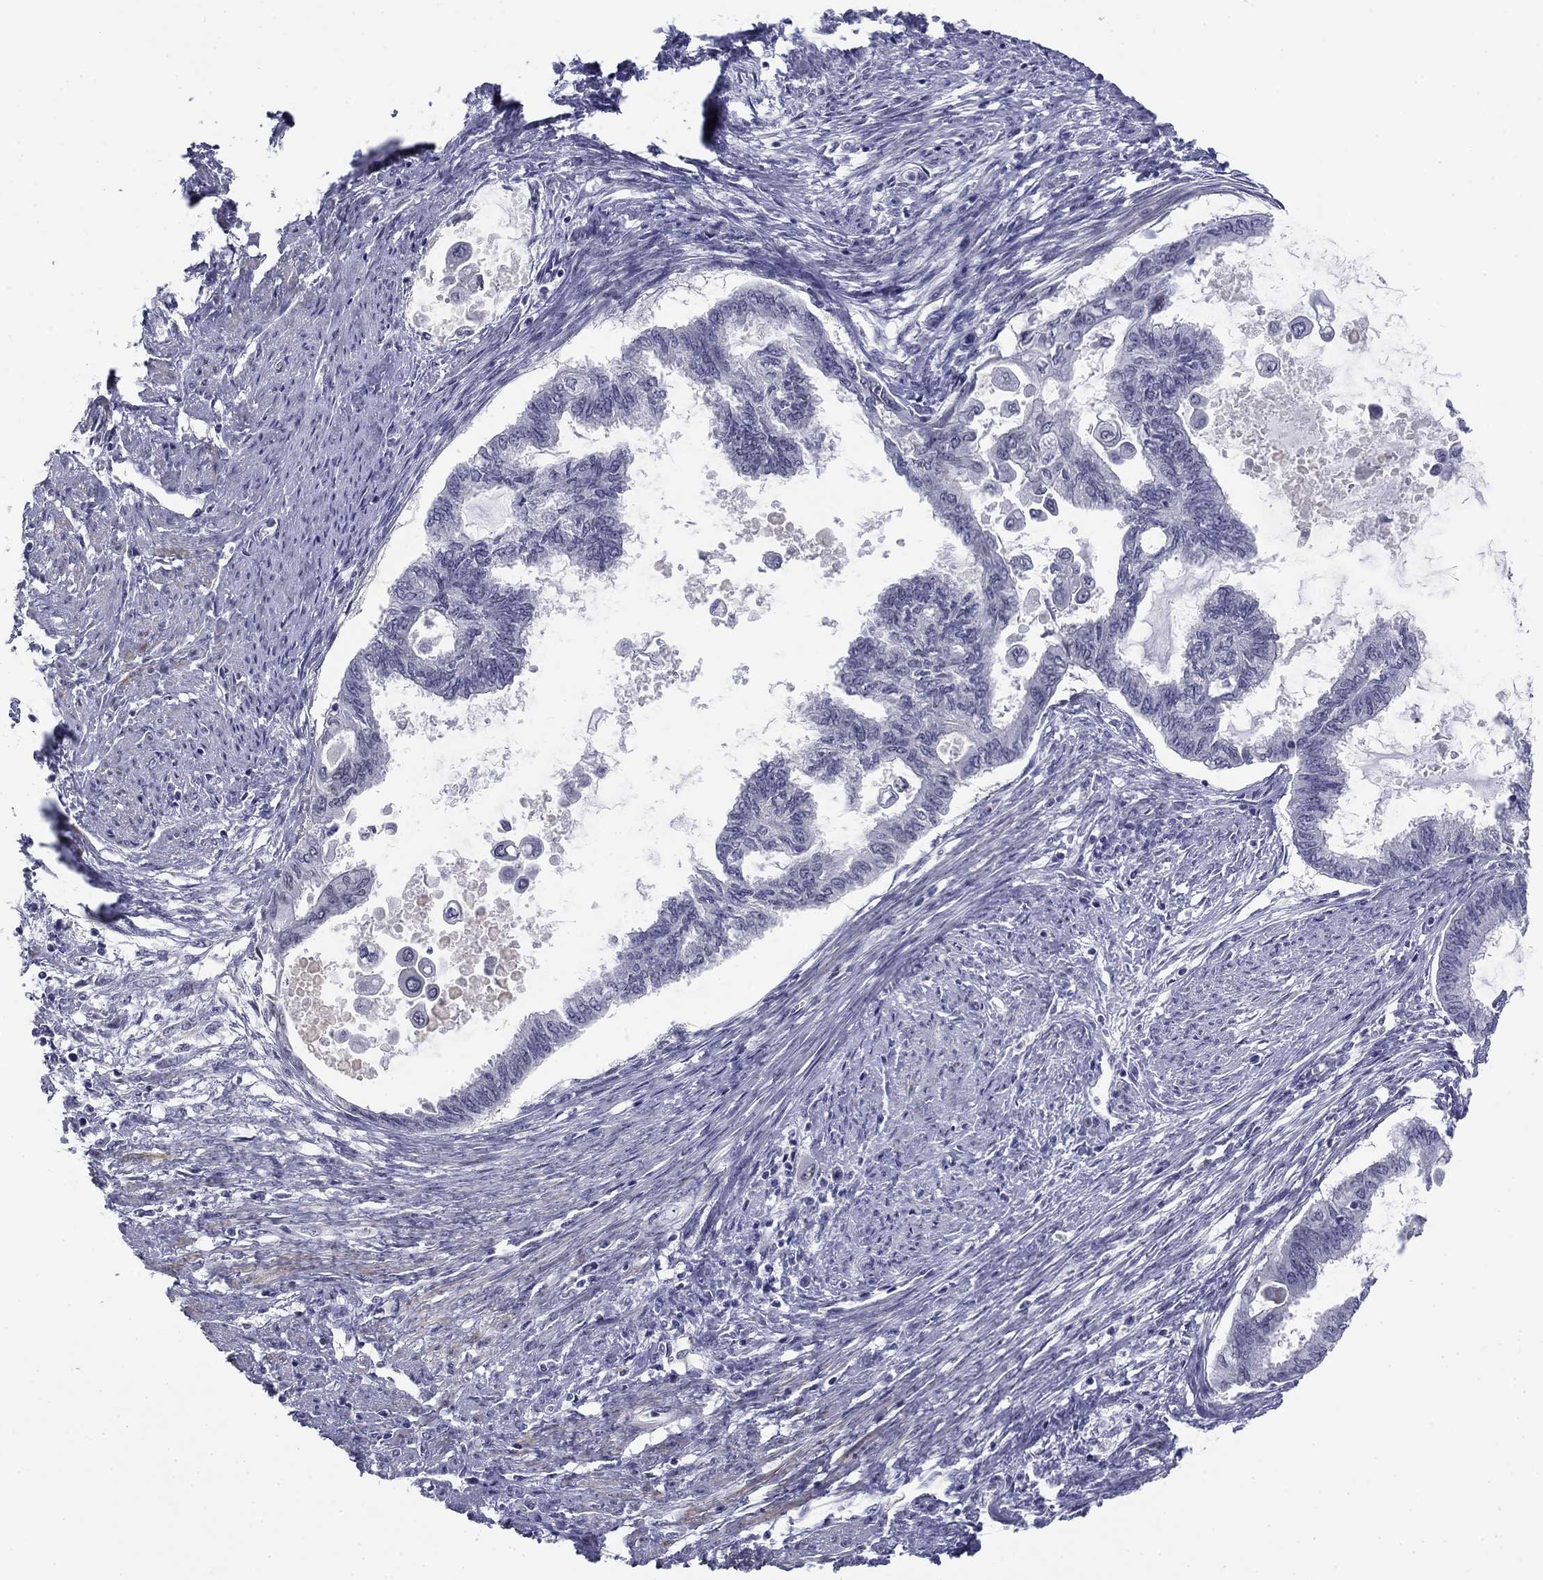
{"staining": {"intensity": "negative", "quantity": "none", "location": "none"}, "tissue": "endometrial cancer", "cell_type": "Tumor cells", "image_type": "cancer", "snomed": [{"axis": "morphology", "description": "Adenocarcinoma, NOS"}, {"axis": "topography", "description": "Endometrium"}], "caption": "DAB (3,3'-diaminobenzidine) immunohistochemical staining of human adenocarcinoma (endometrial) reveals no significant positivity in tumor cells.", "gene": "TIGD4", "patient": {"sex": "female", "age": 86}}